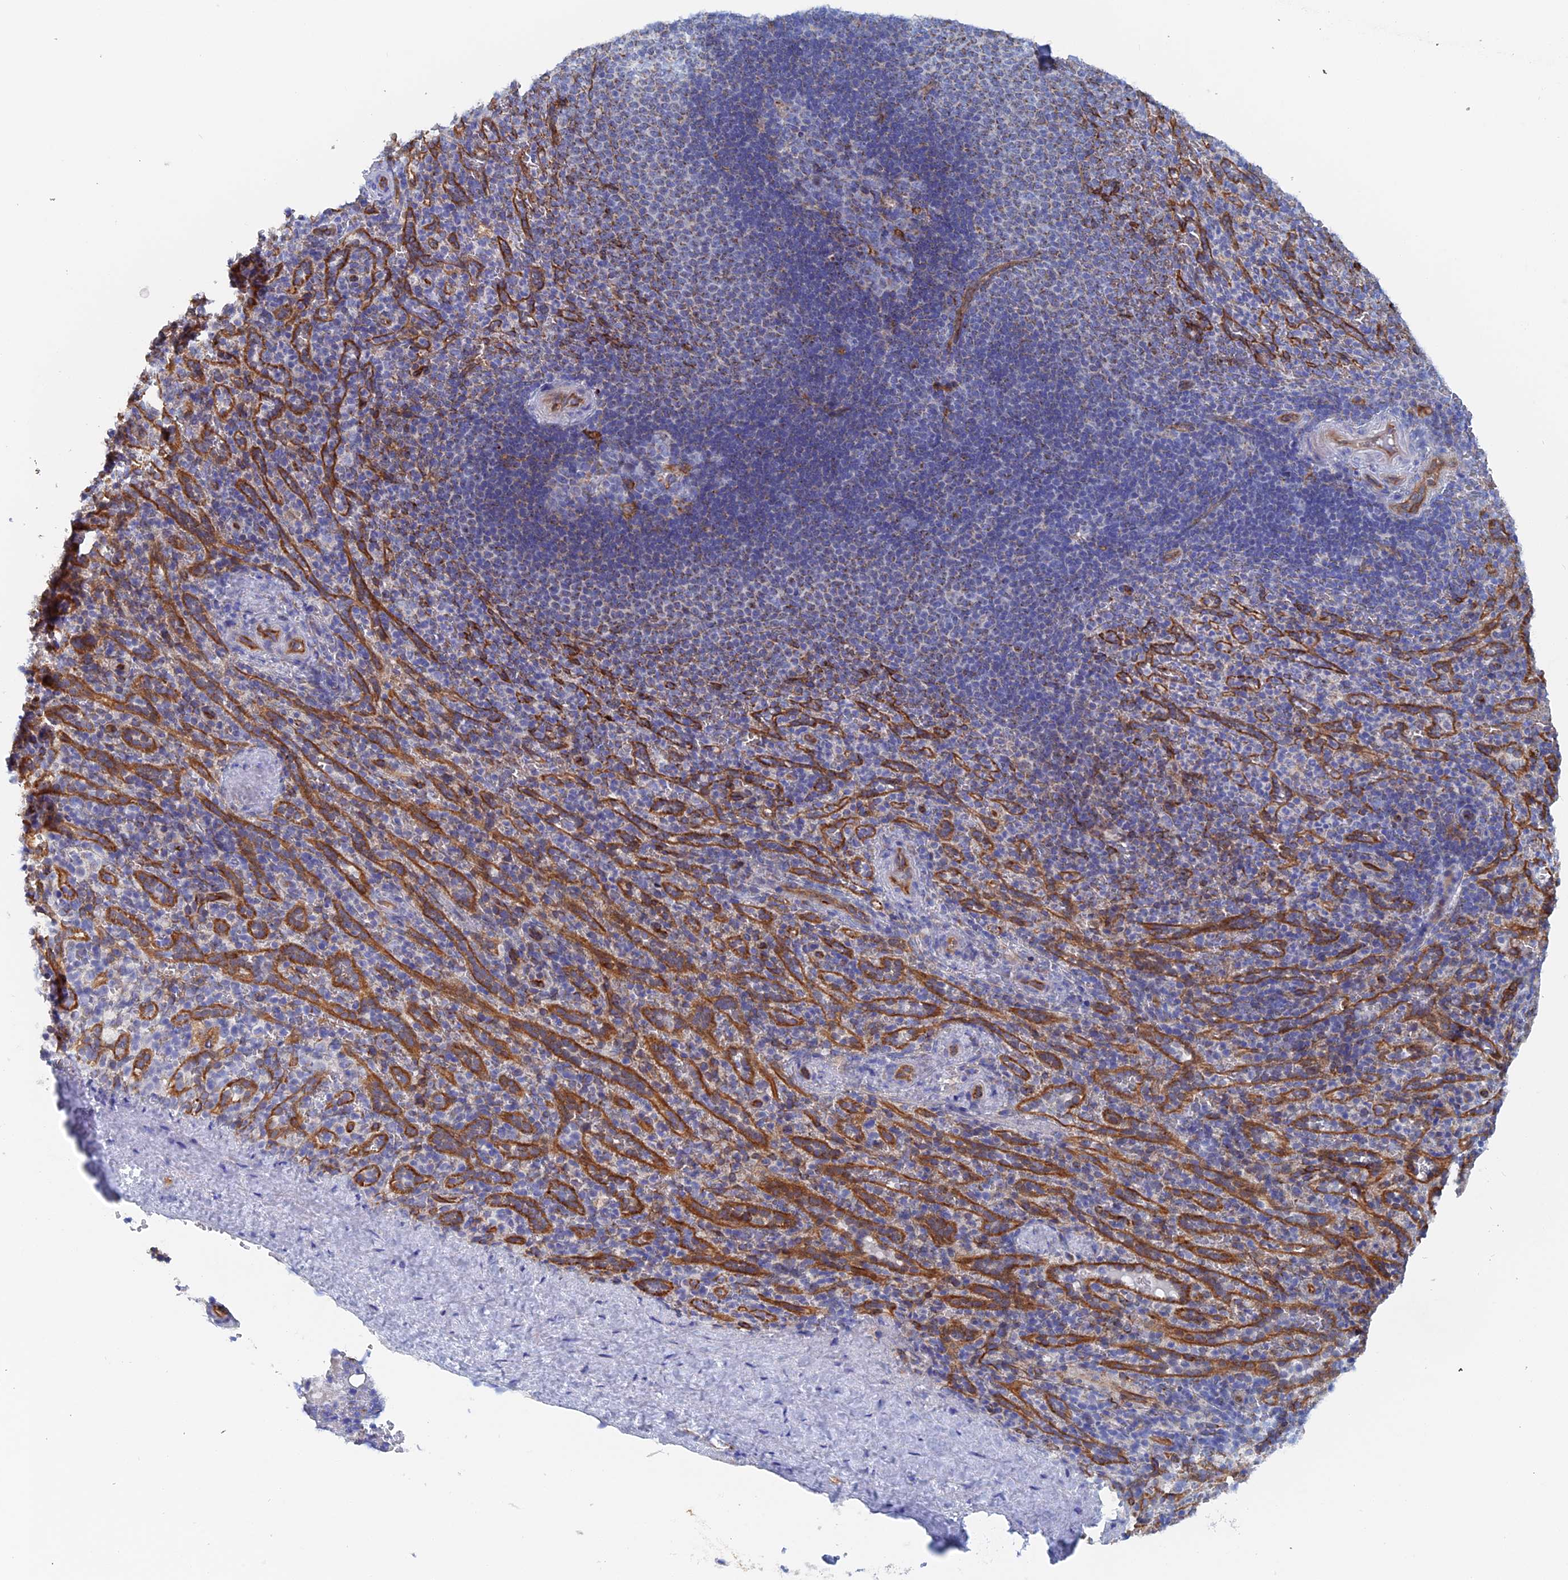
{"staining": {"intensity": "negative", "quantity": "none", "location": "none"}, "tissue": "spleen", "cell_type": "Cells in red pulp", "image_type": "normal", "snomed": [{"axis": "morphology", "description": "Normal tissue, NOS"}, {"axis": "topography", "description": "Spleen"}], "caption": "Human spleen stained for a protein using immunohistochemistry (IHC) reveals no positivity in cells in red pulp.", "gene": "COG7", "patient": {"sex": "female", "age": 21}}